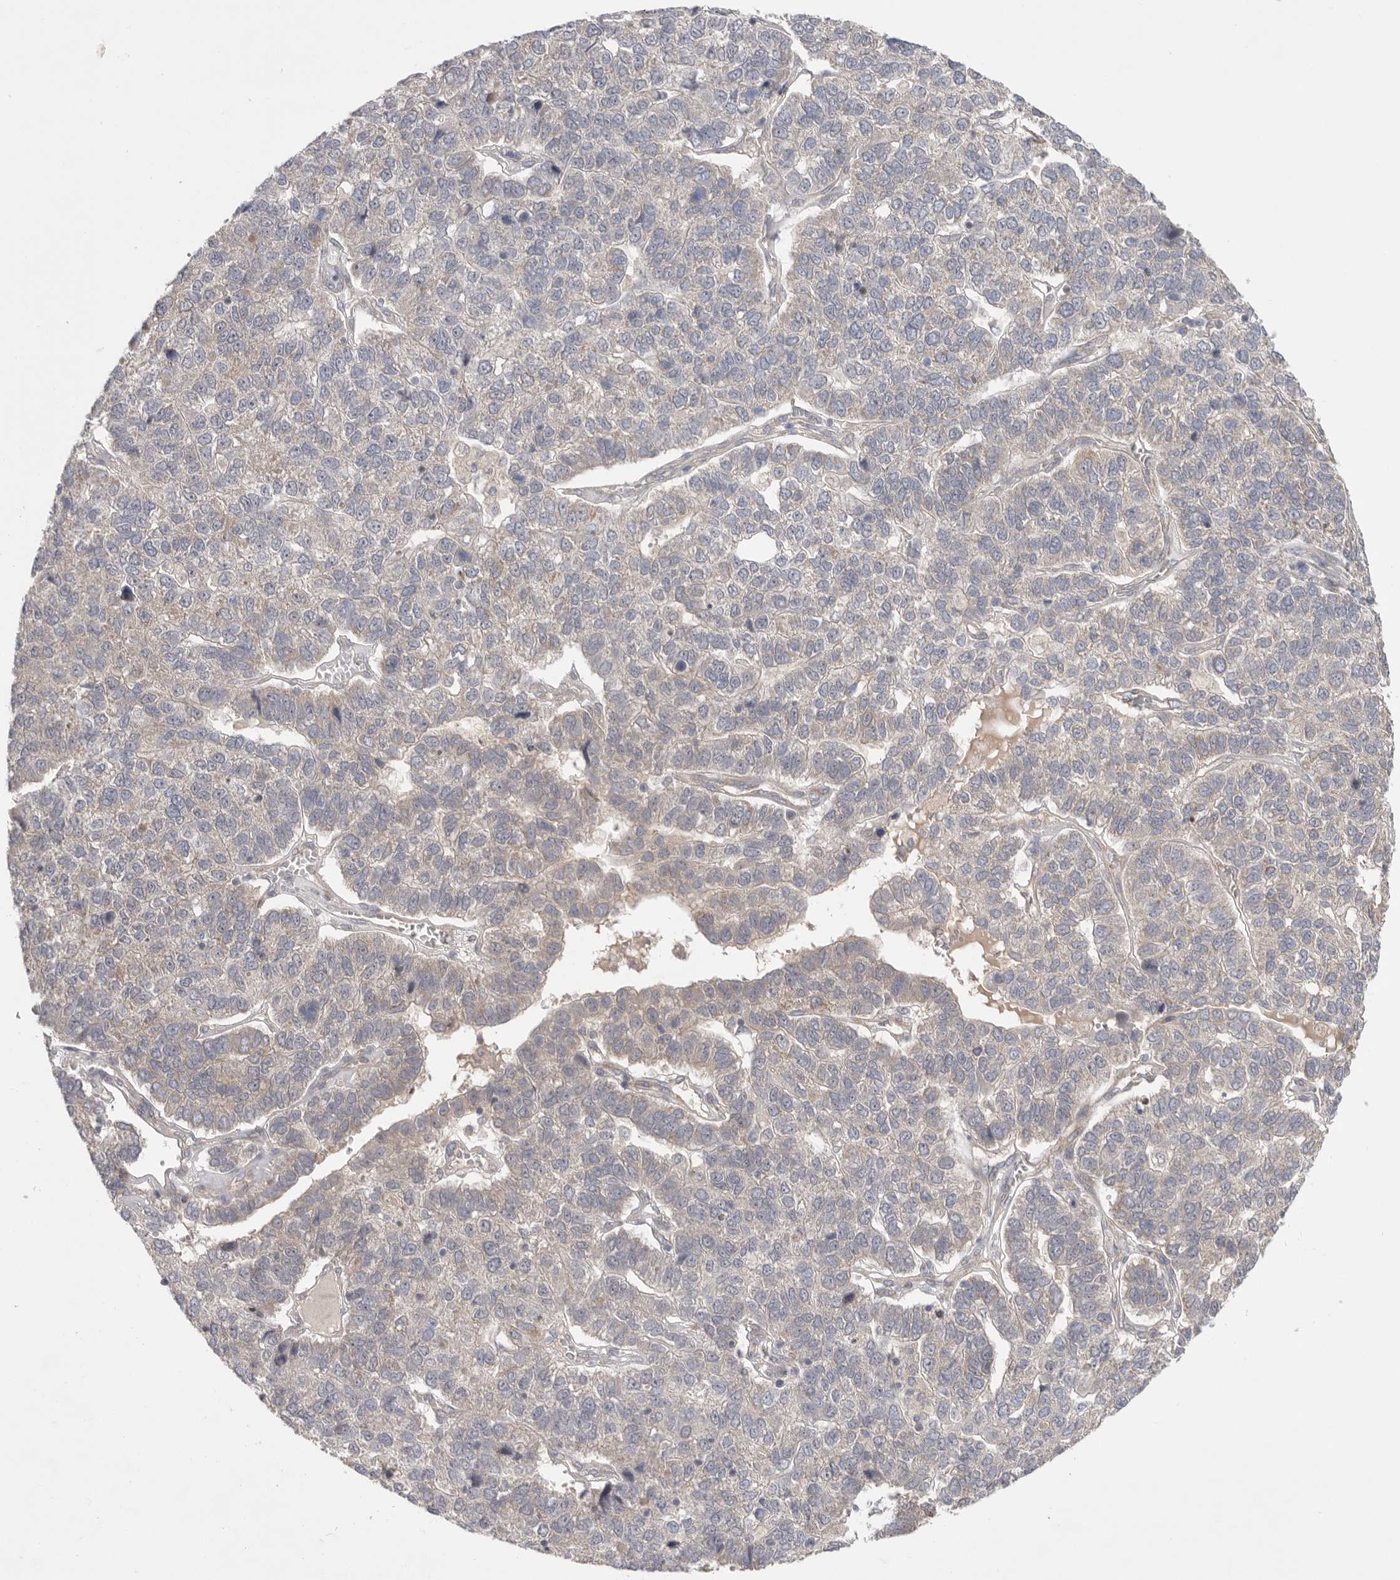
{"staining": {"intensity": "weak", "quantity": "<25%", "location": "cytoplasmic/membranous"}, "tissue": "pancreatic cancer", "cell_type": "Tumor cells", "image_type": "cancer", "snomed": [{"axis": "morphology", "description": "Adenocarcinoma, NOS"}, {"axis": "topography", "description": "Pancreas"}], "caption": "Tumor cells are negative for brown protein staining in pancreatic adenocarcinoma. The staining was performed using DAB to visualize the protein expression in brown, while the nuclei were stained in blue with hematoxylin (Magnification: 20x).", "gene": "MTFR1L", "patient": {"sex": "female", "age": 61}}